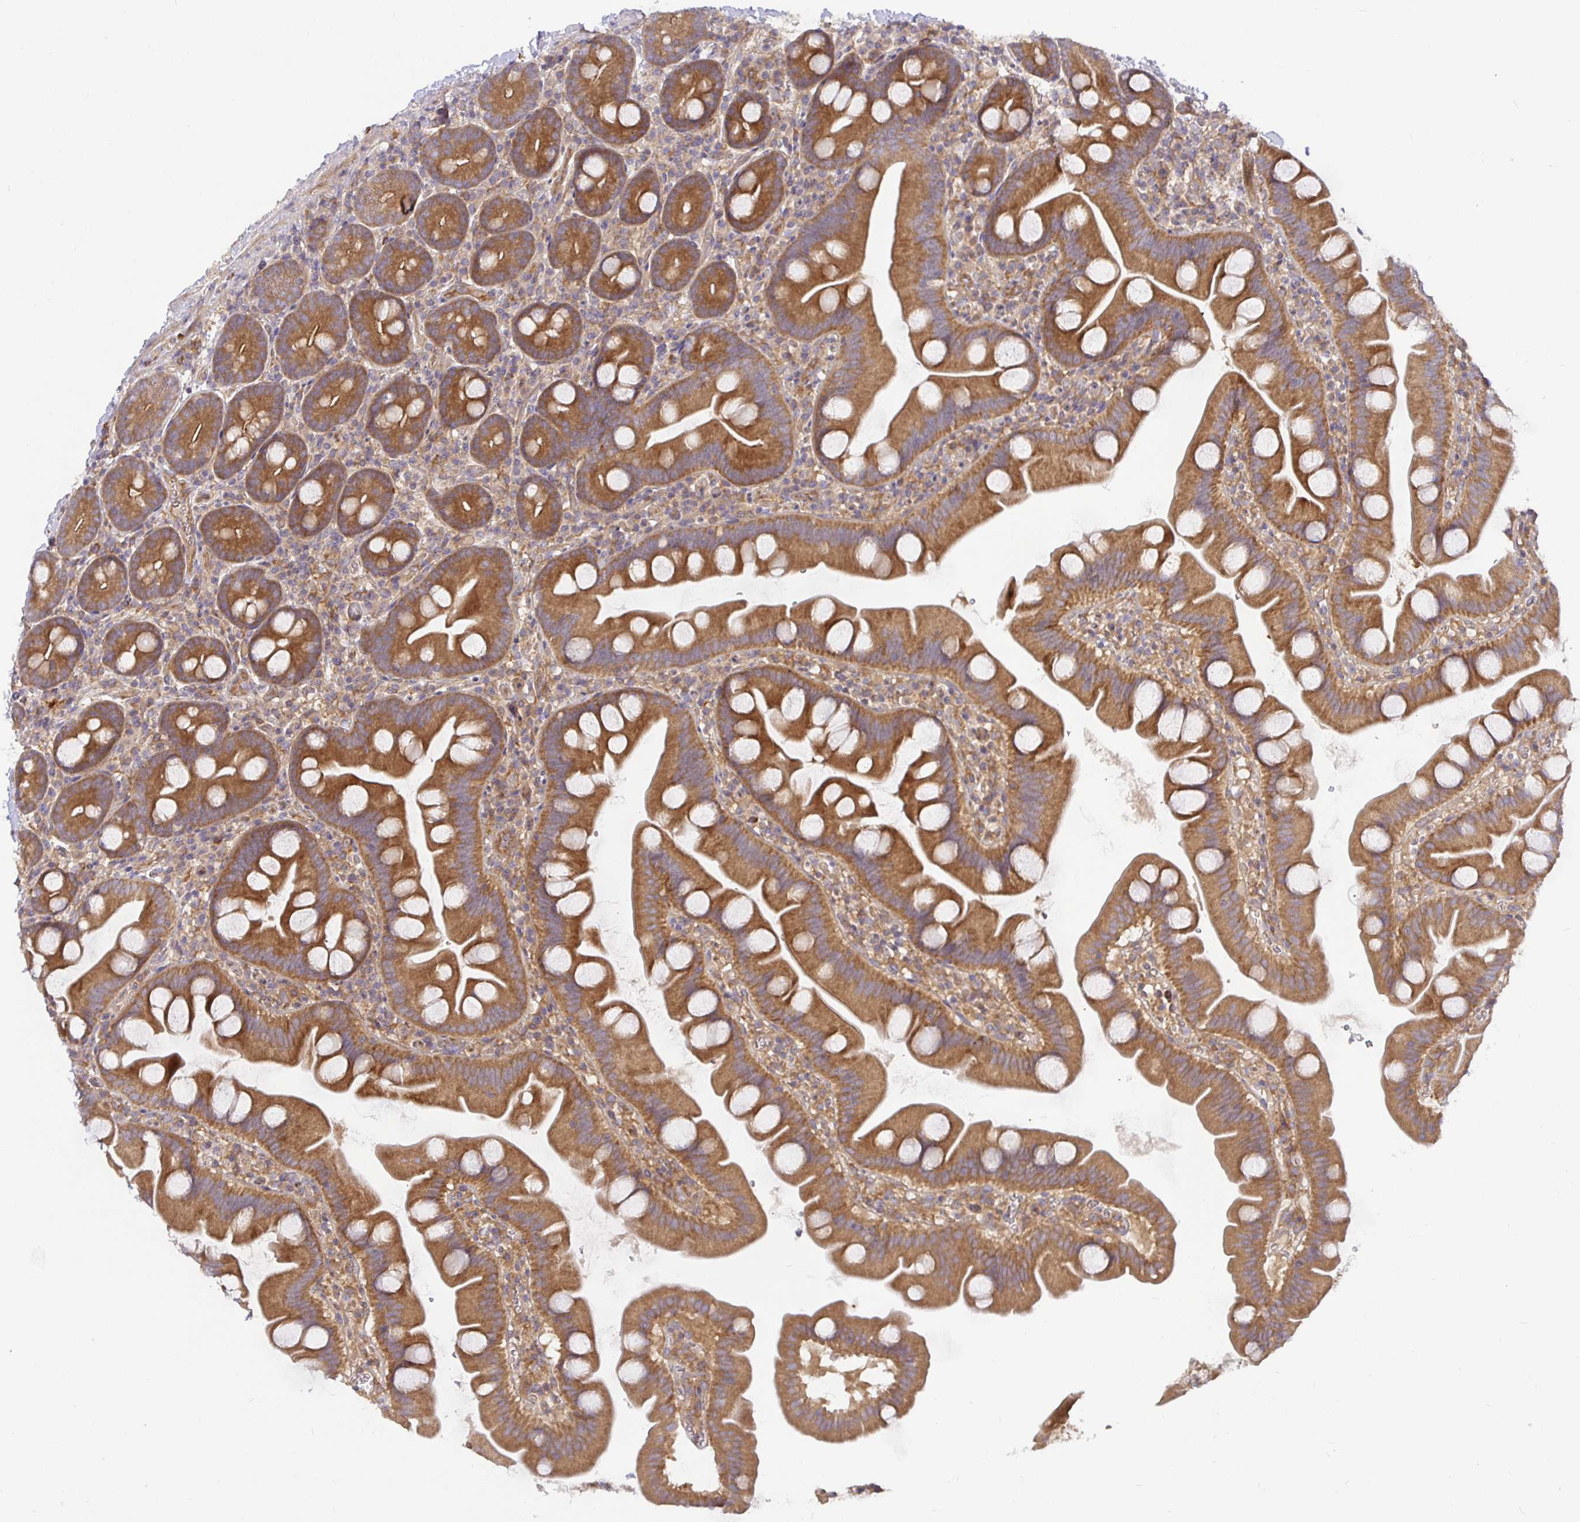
{"staining": {"intensity": "moderate", "quantity": ">75%", "location": "cytoplasmic/membranous"}, "tissue": "small intestine", "cell_type": "Glandular cells", "image_type": "normal", "snomed": [{"axis": "morphology", "description": "Normal tissue, NOS"}, {"axis": "topography", "description": "Small intestine"}], "caption": "IHC histopathology image of benign small intestine stained for a protein (brown), which exhibits medium levels of moderate cytoplasmic/membranous positivity in approximately >75% of glandular cells.", "gene": "SNX8", "patient": {"sex": "female", "age": 68}}